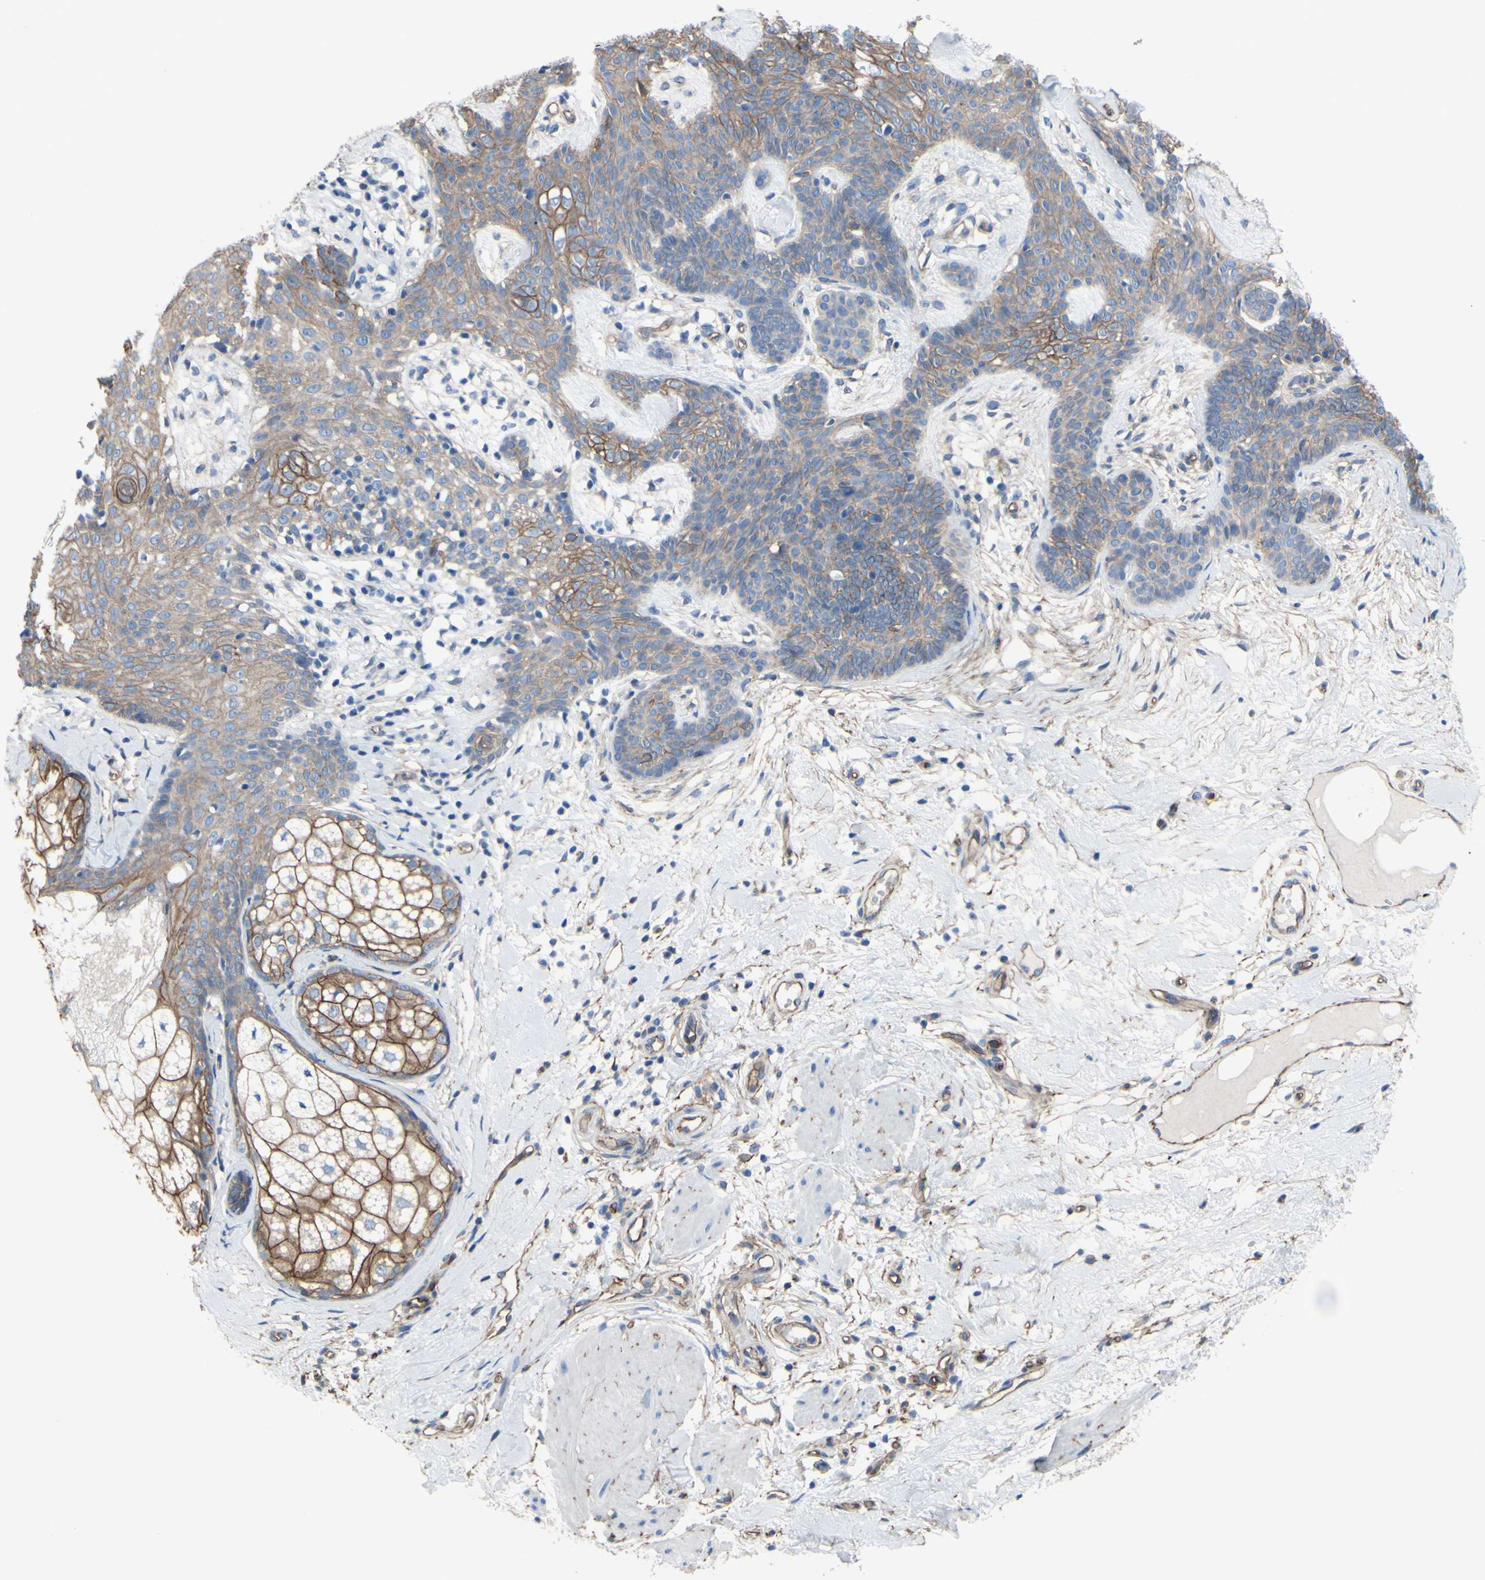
{"staining": {"intensity": "moderate", "quantity": ">75%", "location": "cytoplasmic/membranous"}, "tissue": "skin cancer", "cell_type": "Tumor cells", "image_type": "cancer", "snomed": [{"axis": "morphology", "description": "Developmental malformation"}, {"axis": "morphology", "description": "Basal cell carcinoma"}, {"axis": "topography", "description": "Skin"}], "caption": "Immunohistochemistry of human basal cell carcinoma (skin) demonstrates medium levels of moderate cytoplasmic/membranous expression in about >75% of tumor cells.", "gene": "TPBG", "patient": {"sex": "female", "age": 62}}